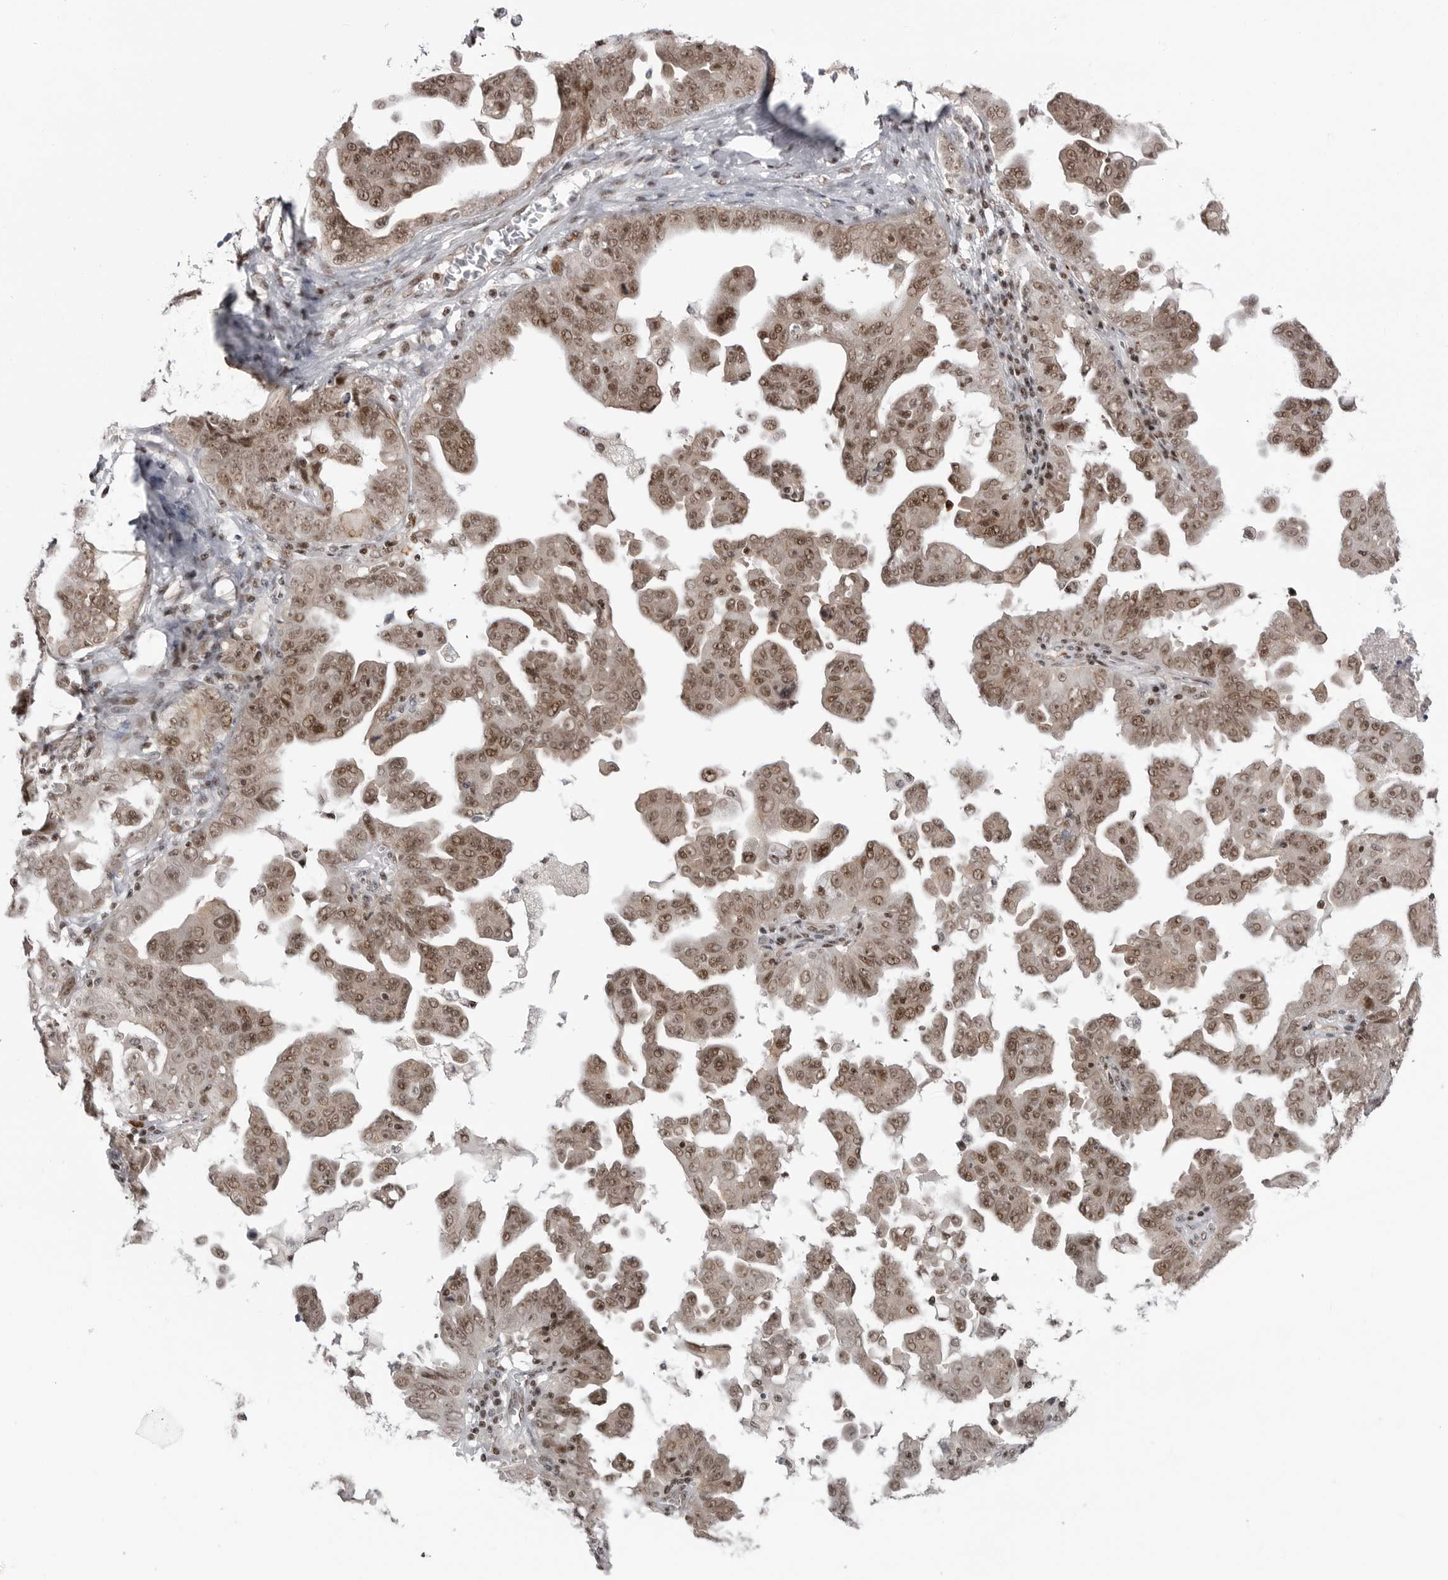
{"staining": {"intensity": "moderate", "quantity": ">75%", "location": "nuclear"}, "tissue": "ovarian cancer", "cell_type": "Tumor cells", "image_type": "cancer", "snomed": [{"axis": "morphology", "description": "Carcinoma, endometroid"}, {"axis": "topography", "description": "Ovary"}], "caption": "Protein staining shows moderate nuclear staining in about >75% of tumor cells in ovarian endometroid carcinoma.", "gene": "TRIM66", "patient": {"sex": "female", "age": 62}}